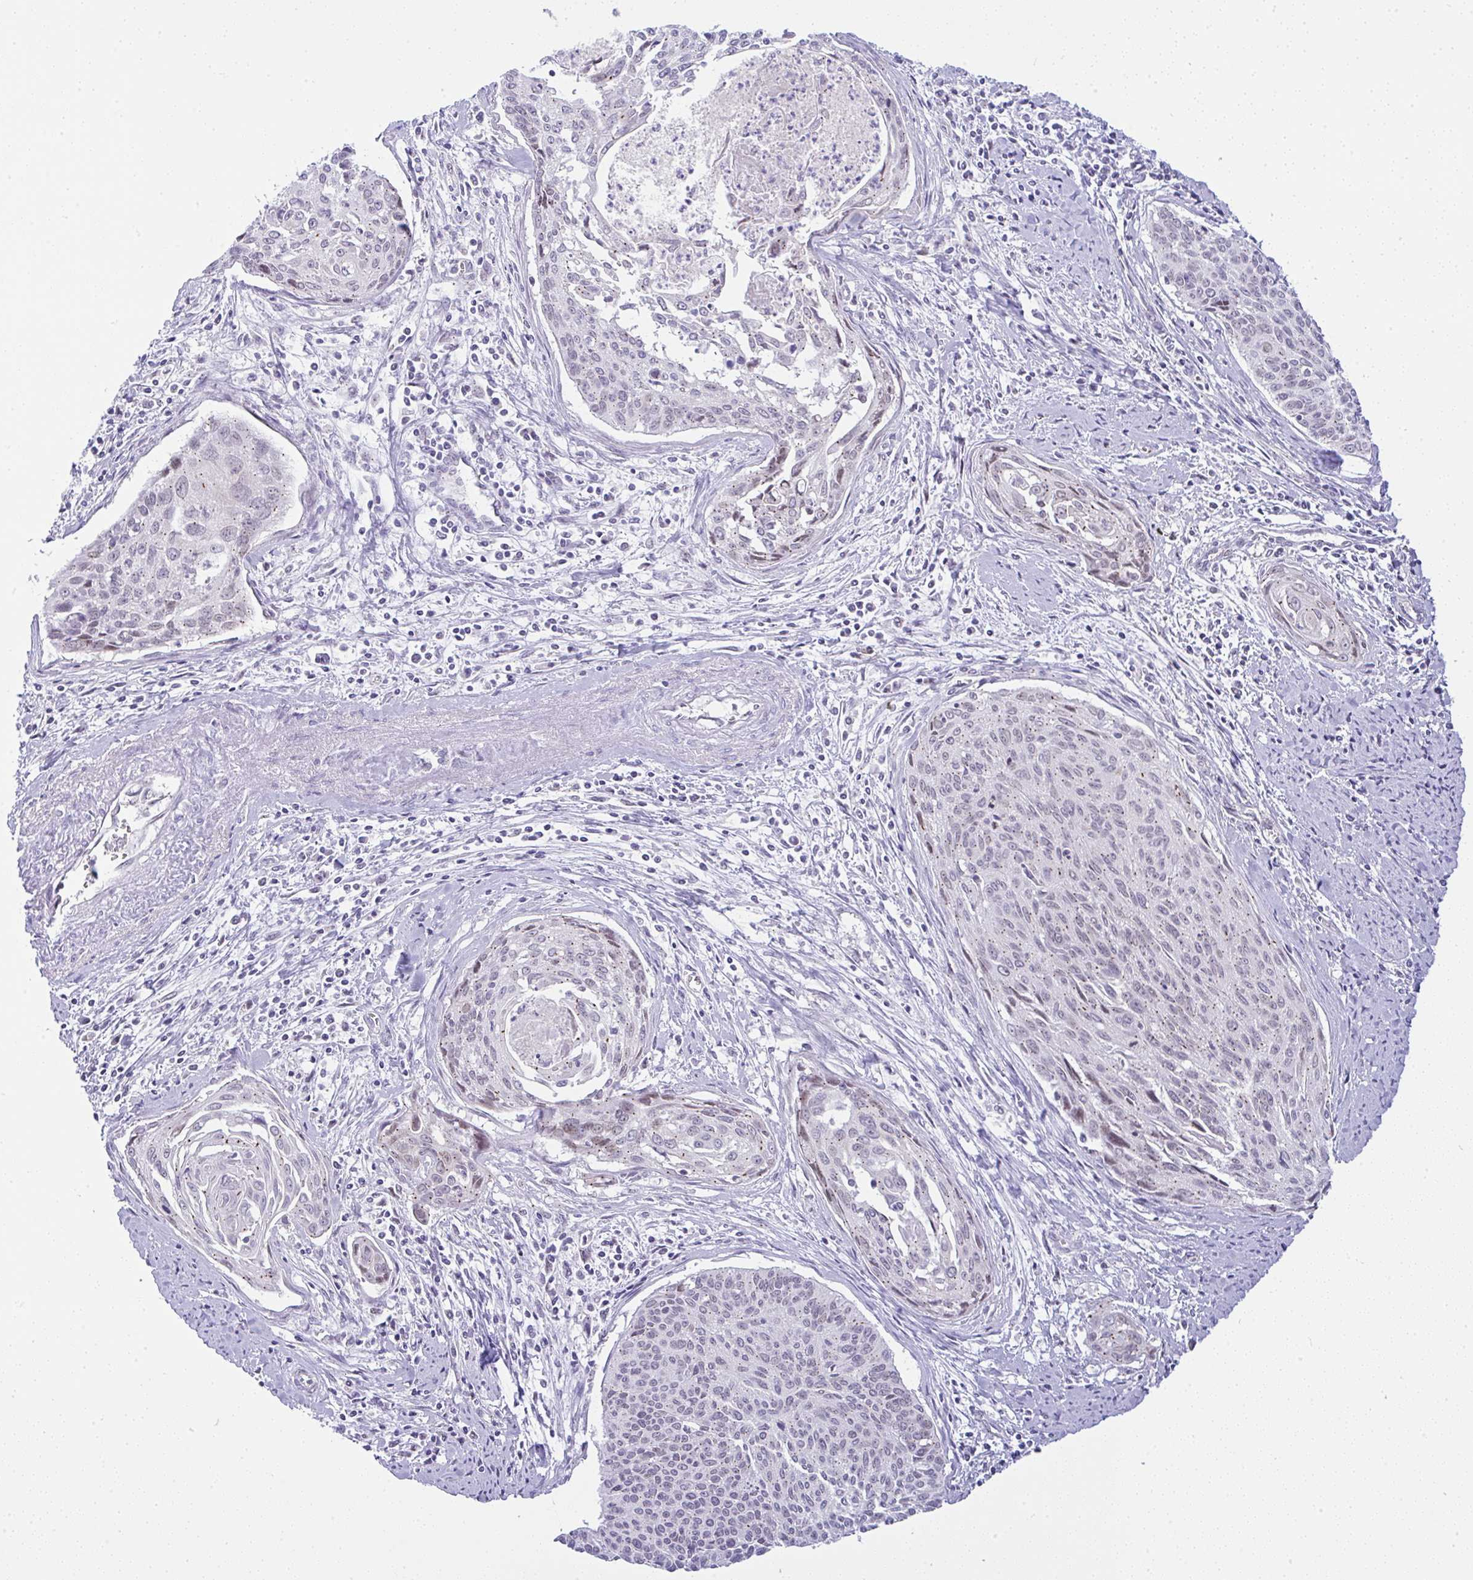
{"staining": {"intensity": "weak", "quantity": "<25%", "location": "cytoplasmic/membranous"}, "tissue": "cervical cancer", "cell_type": "Tumor cells", "image_type": "cancer", "snomed": [{"axis": "morphology", "description": "Squamous cell carcinoma, NOS"}, {"axis": "topography", "description": "Cervix"}], "caption": "Tumor cells show no significant expression in cervical cancer.", "gene": "FAM177A1", "patient": {"sex": "female", "age": 55}}